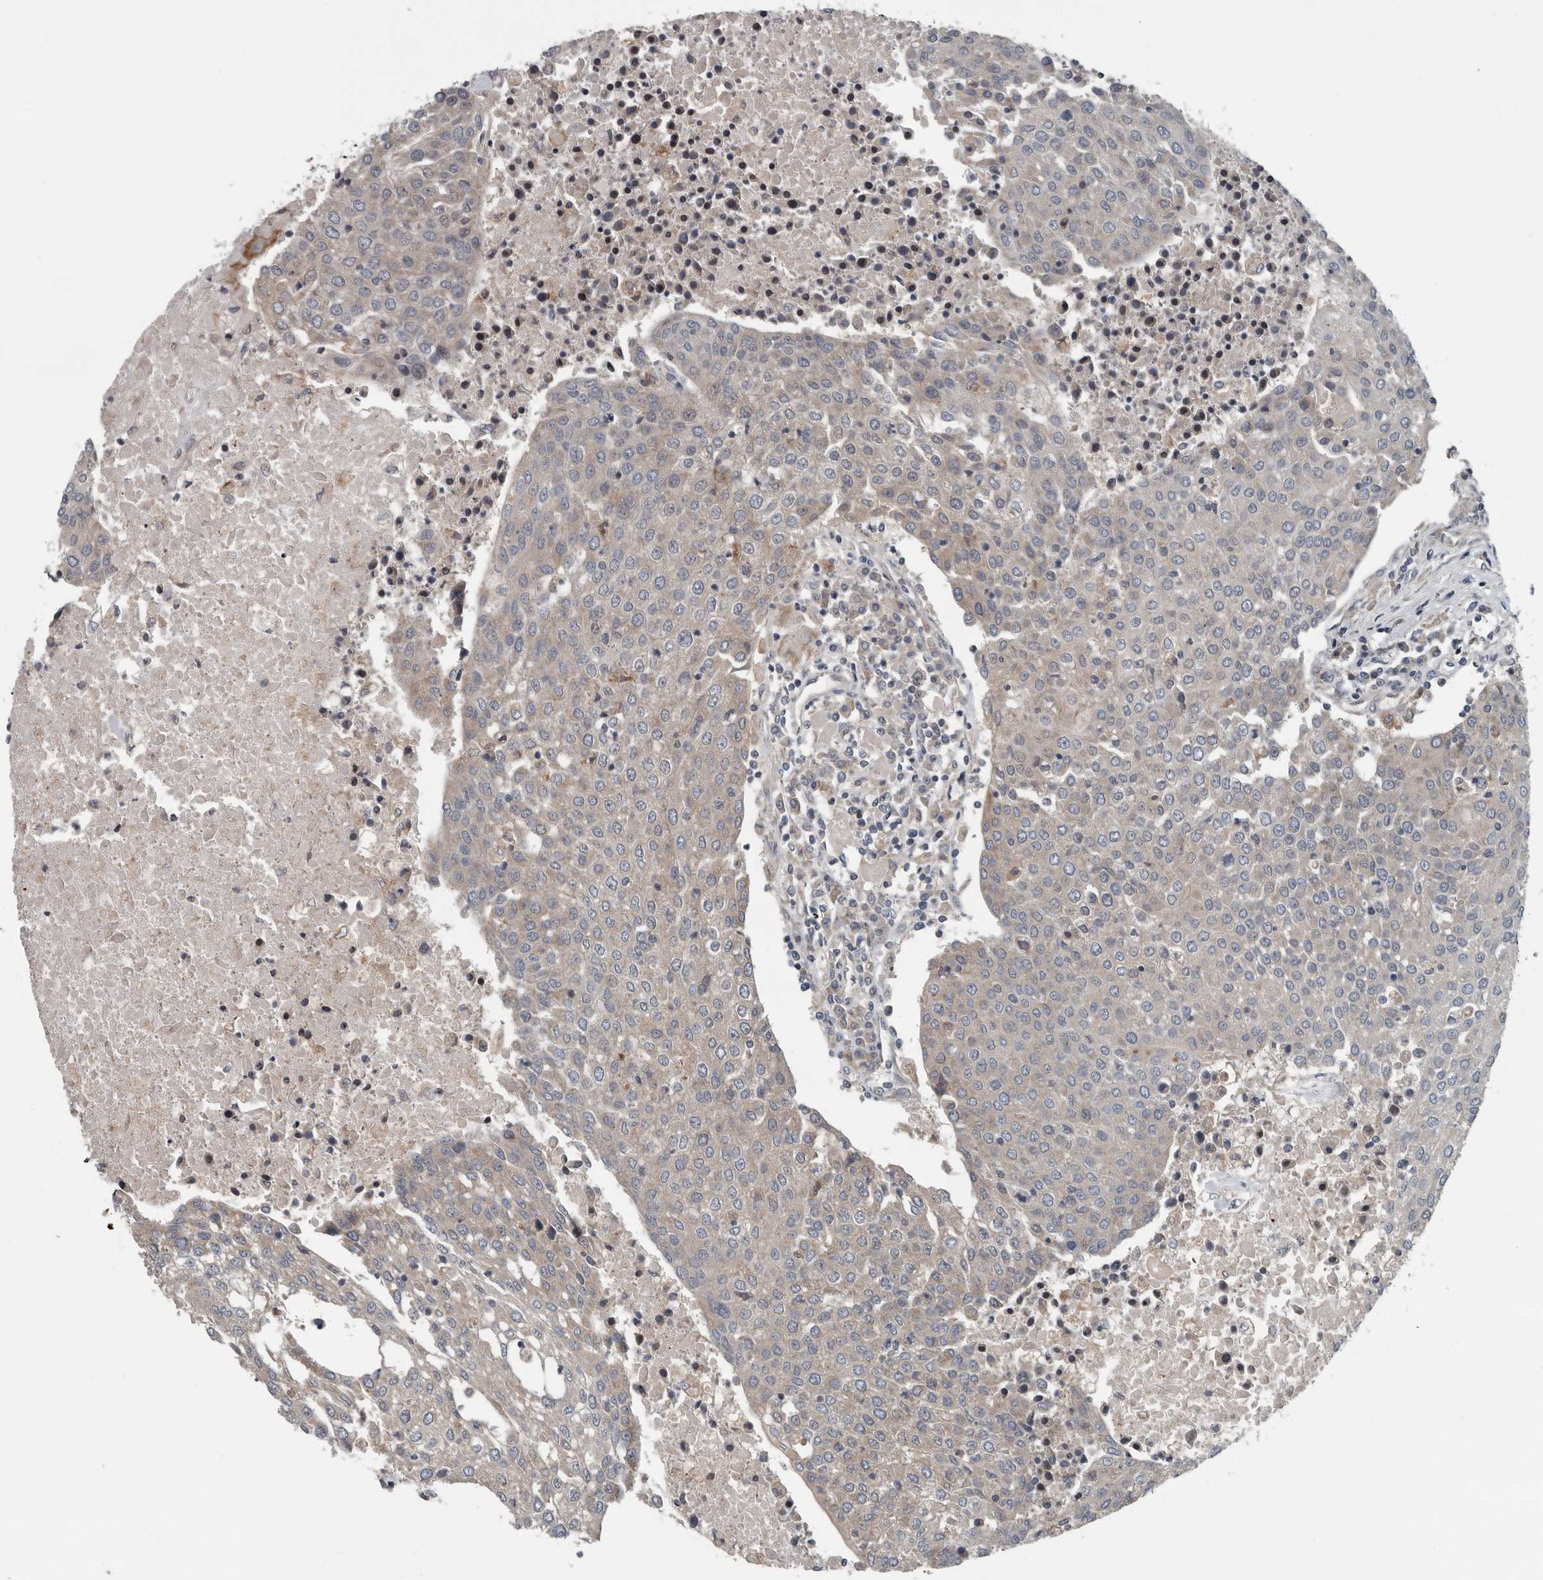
{"staining": {"intensity": "weak", "quantity": "25%-75%", "location": "cytoplasmic/membranous"}, "tissue": "urothelial cancer", "cell_type": "Tumor cells", "image_type": "cancer", "snomed": [{"axis": "morphology", "description": "Urothelial carcinoma, High grade"}, {"axis": "topography", "description": "Urinary bladder"}], "caption": "Immunohistochemical staining of urothelial cancer demonstrates weak cytoplasmic/membranous protein staining in approximately 25%-75% of tumor cells.", "gene": "TMEM199", "patient": {"sex": "female", "age": 85}}